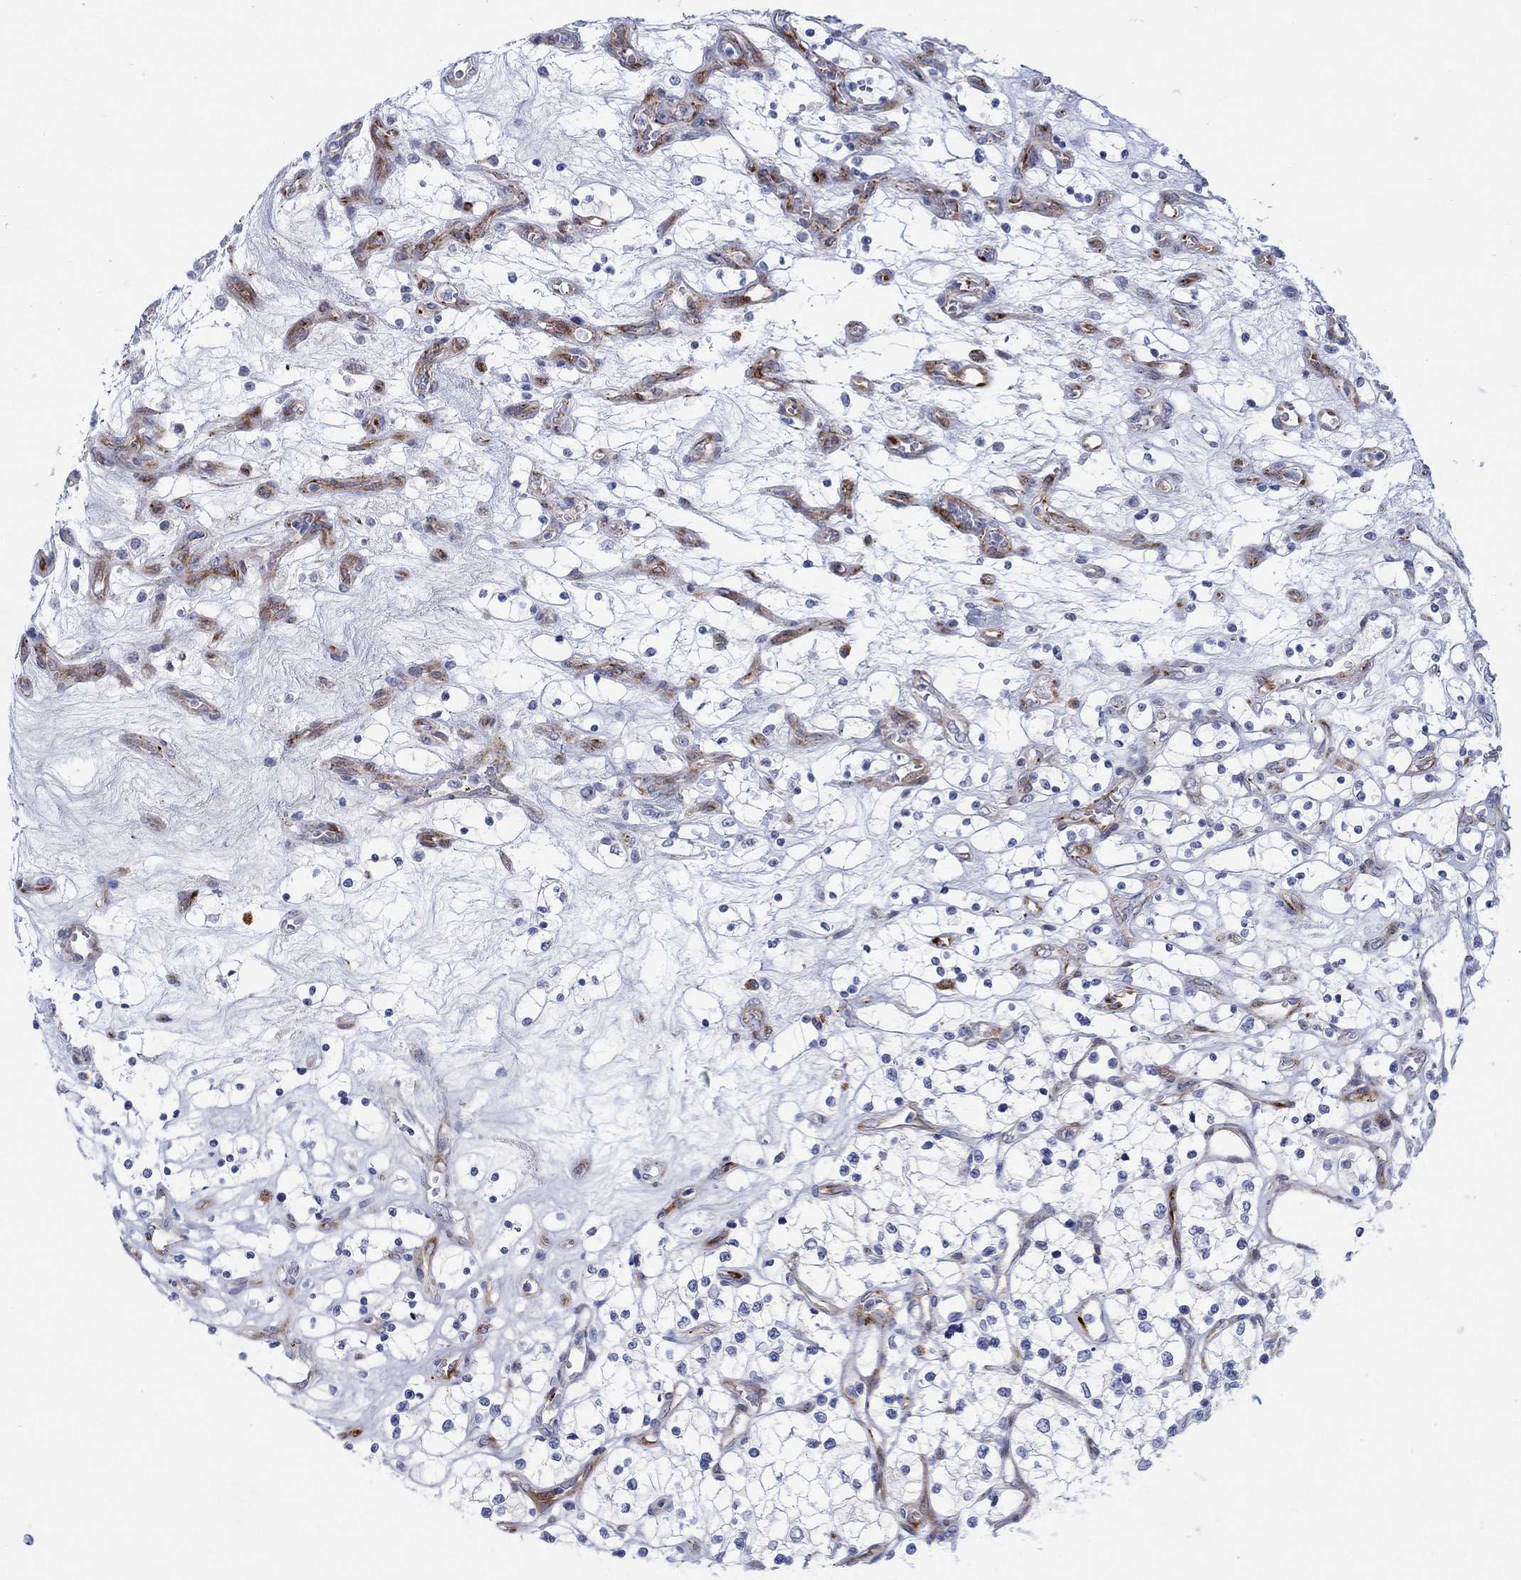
{"staining": {"intensity": "negative", "quantity": "none", "location": "none"}, "tissue": "renal cancer", "cell_type": "Tumor cells", "image_type": "cancer", "snomed": [{"axis": "morphology", "description": "Adenocarcinoma, NOS"}, {"axis": "topography", "description": "Kidney"}], "caption": "Tumor cells are negative for protein expression in human renal adenocarcinoma.", "gene": "KSR2", "patient": {"sex": "female", "age": 69}}